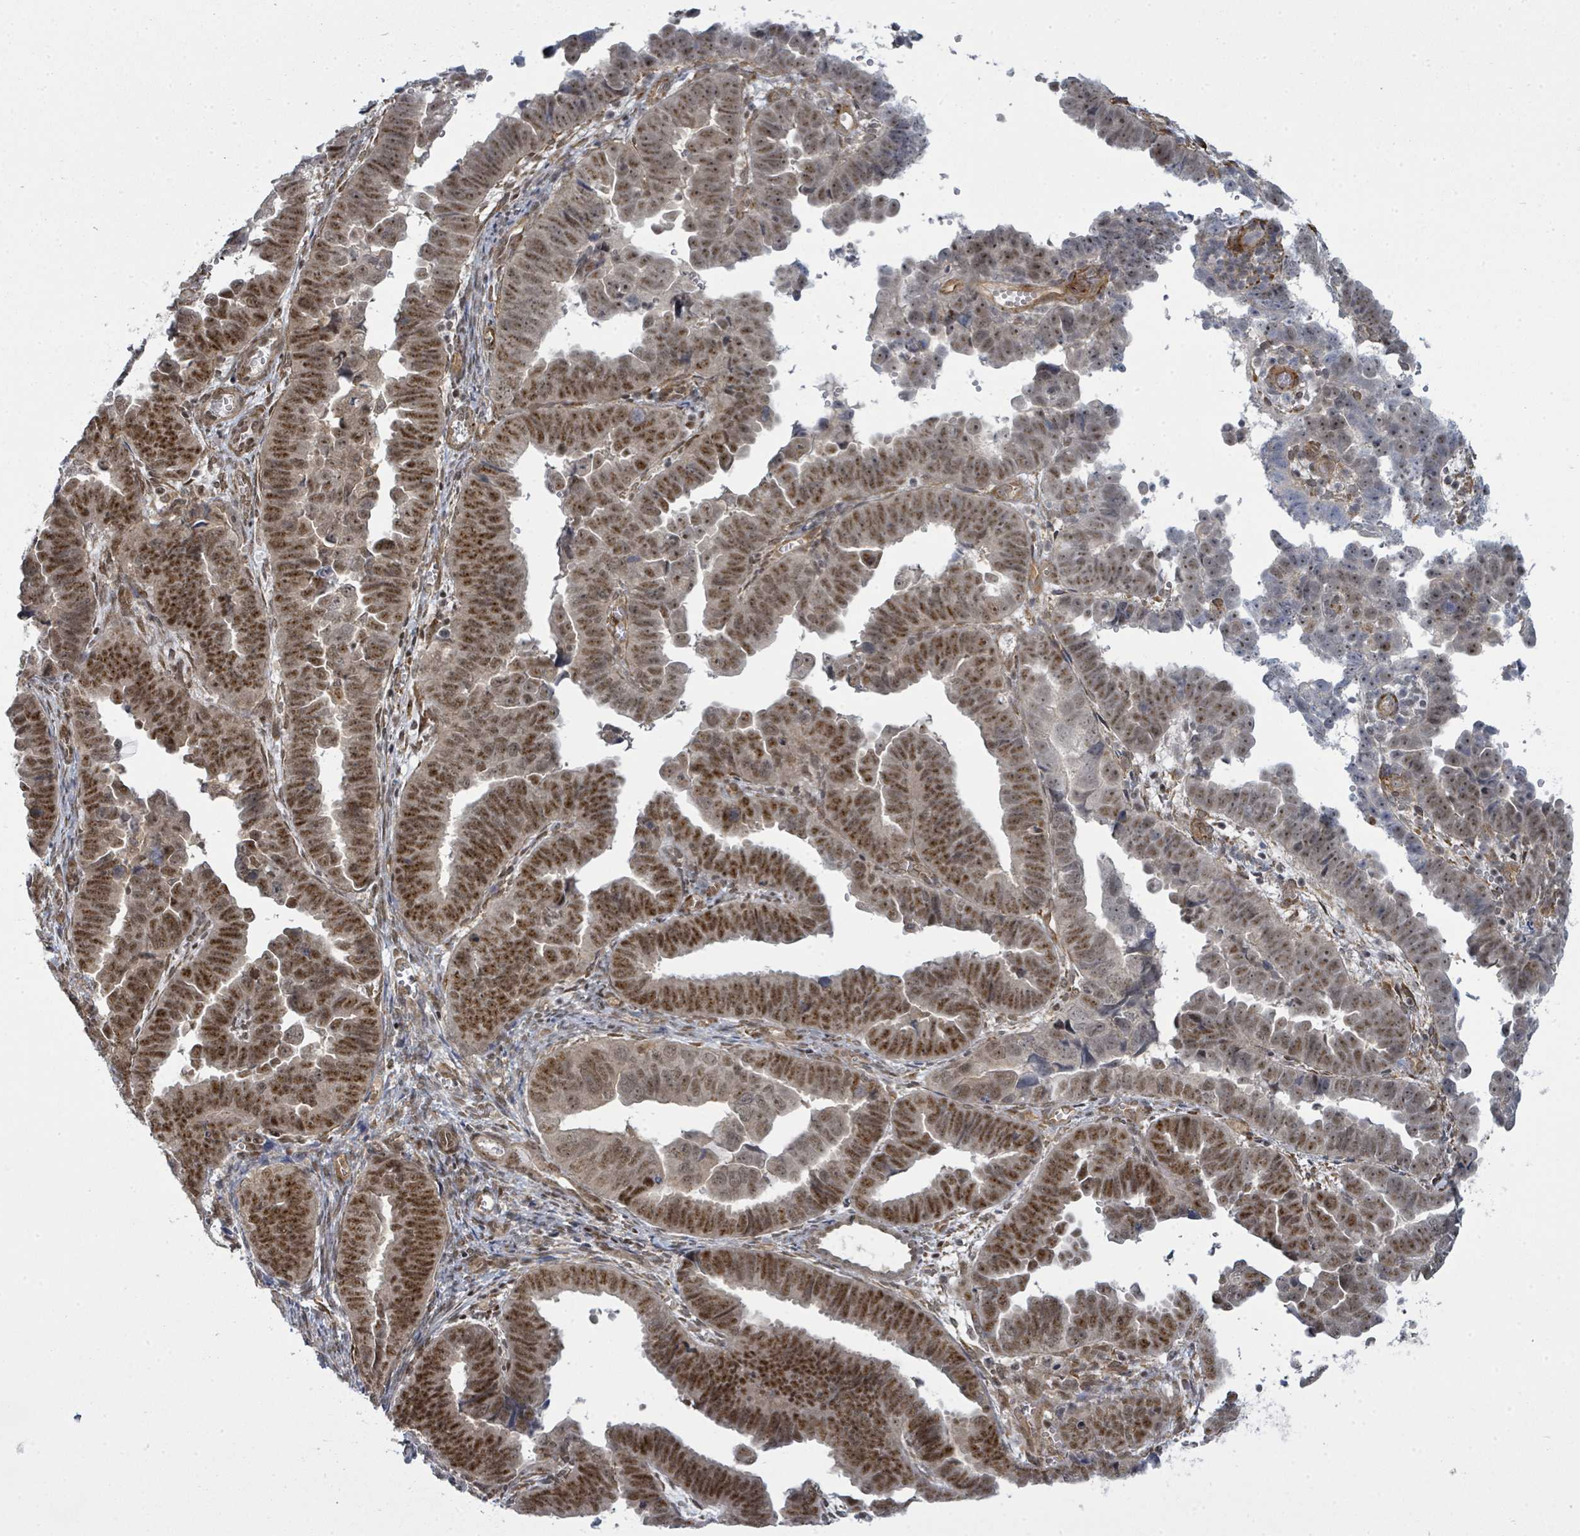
{"staining": {"intensity": "moderate", "quantity": "25%-75%", "location": "nuclear"}, "tissue": "endometrial cancer", "cell_type": "Tumor cells", "image_type": "cancer", "snomed": [{"axis": "morphology", "description": "Adenocarcinoma, NOS"}, {"axis": "topography", "description": "Endometrium"}], "caption": "Moderate nuclear staining is seen in about 25%-75% of tumor cells in endometrial cancer (adenocarcinoma).", "gene": "PSMG2", "patient": {"sex": "female", "age": 75}}